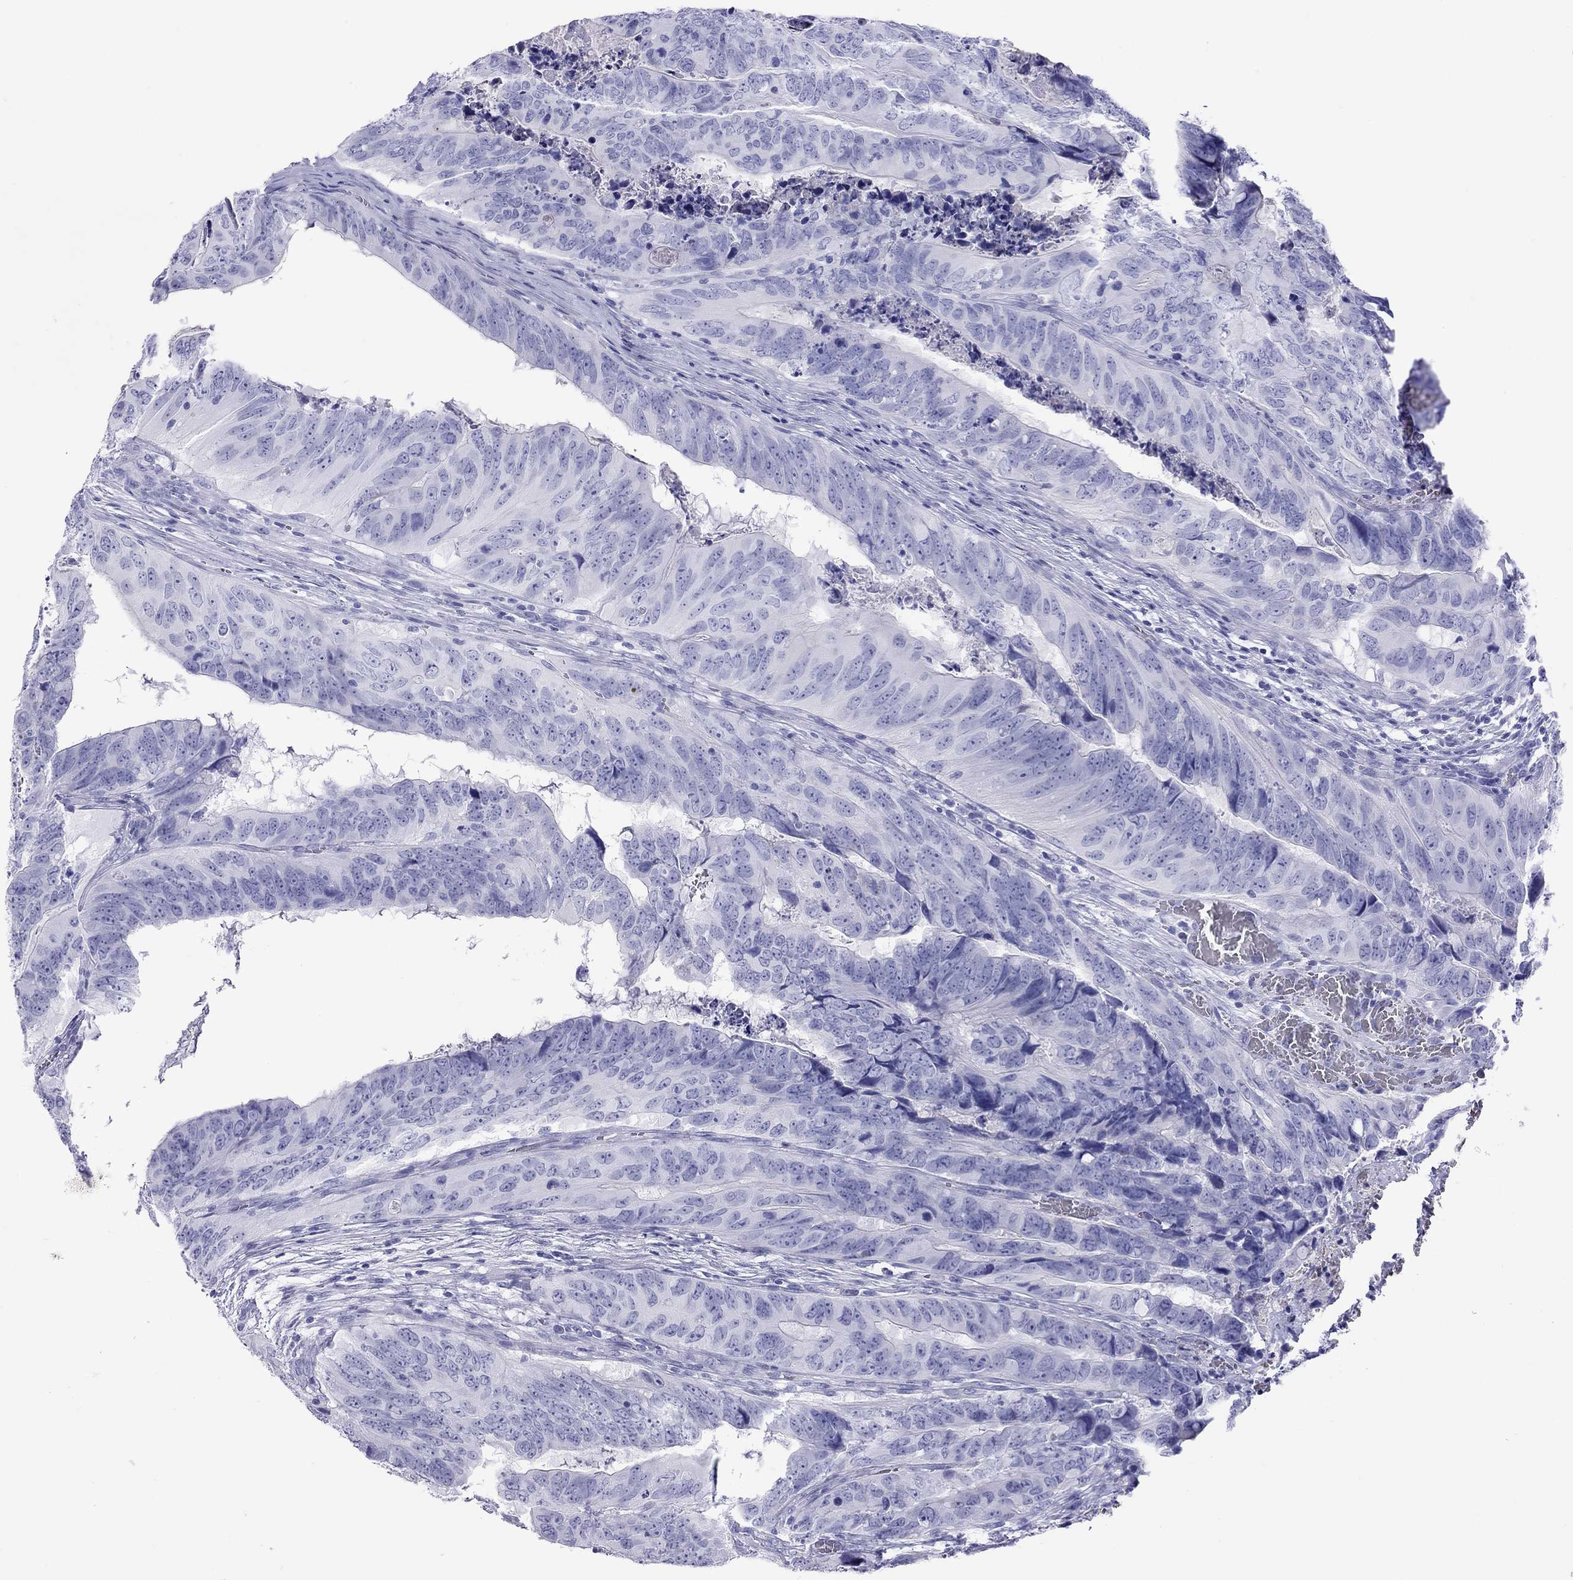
{"staining": {"intensity": "negative", "quantity": "none", "location": "none"}, "tissue": "colorectal cancer", "cell_type": "Tumor cells", "image_type": "cancer", "snomed": [{"axis": "morphology", "description": "Adenocarcinoma, NOS"}, {"axis": "topography", "description": "Colon"}], "caption": "IHC of human colorectal cancer shows no staining in tumor cells.", "gene": "PTPRN", "patient": {"sex": "male", "age": 79}}